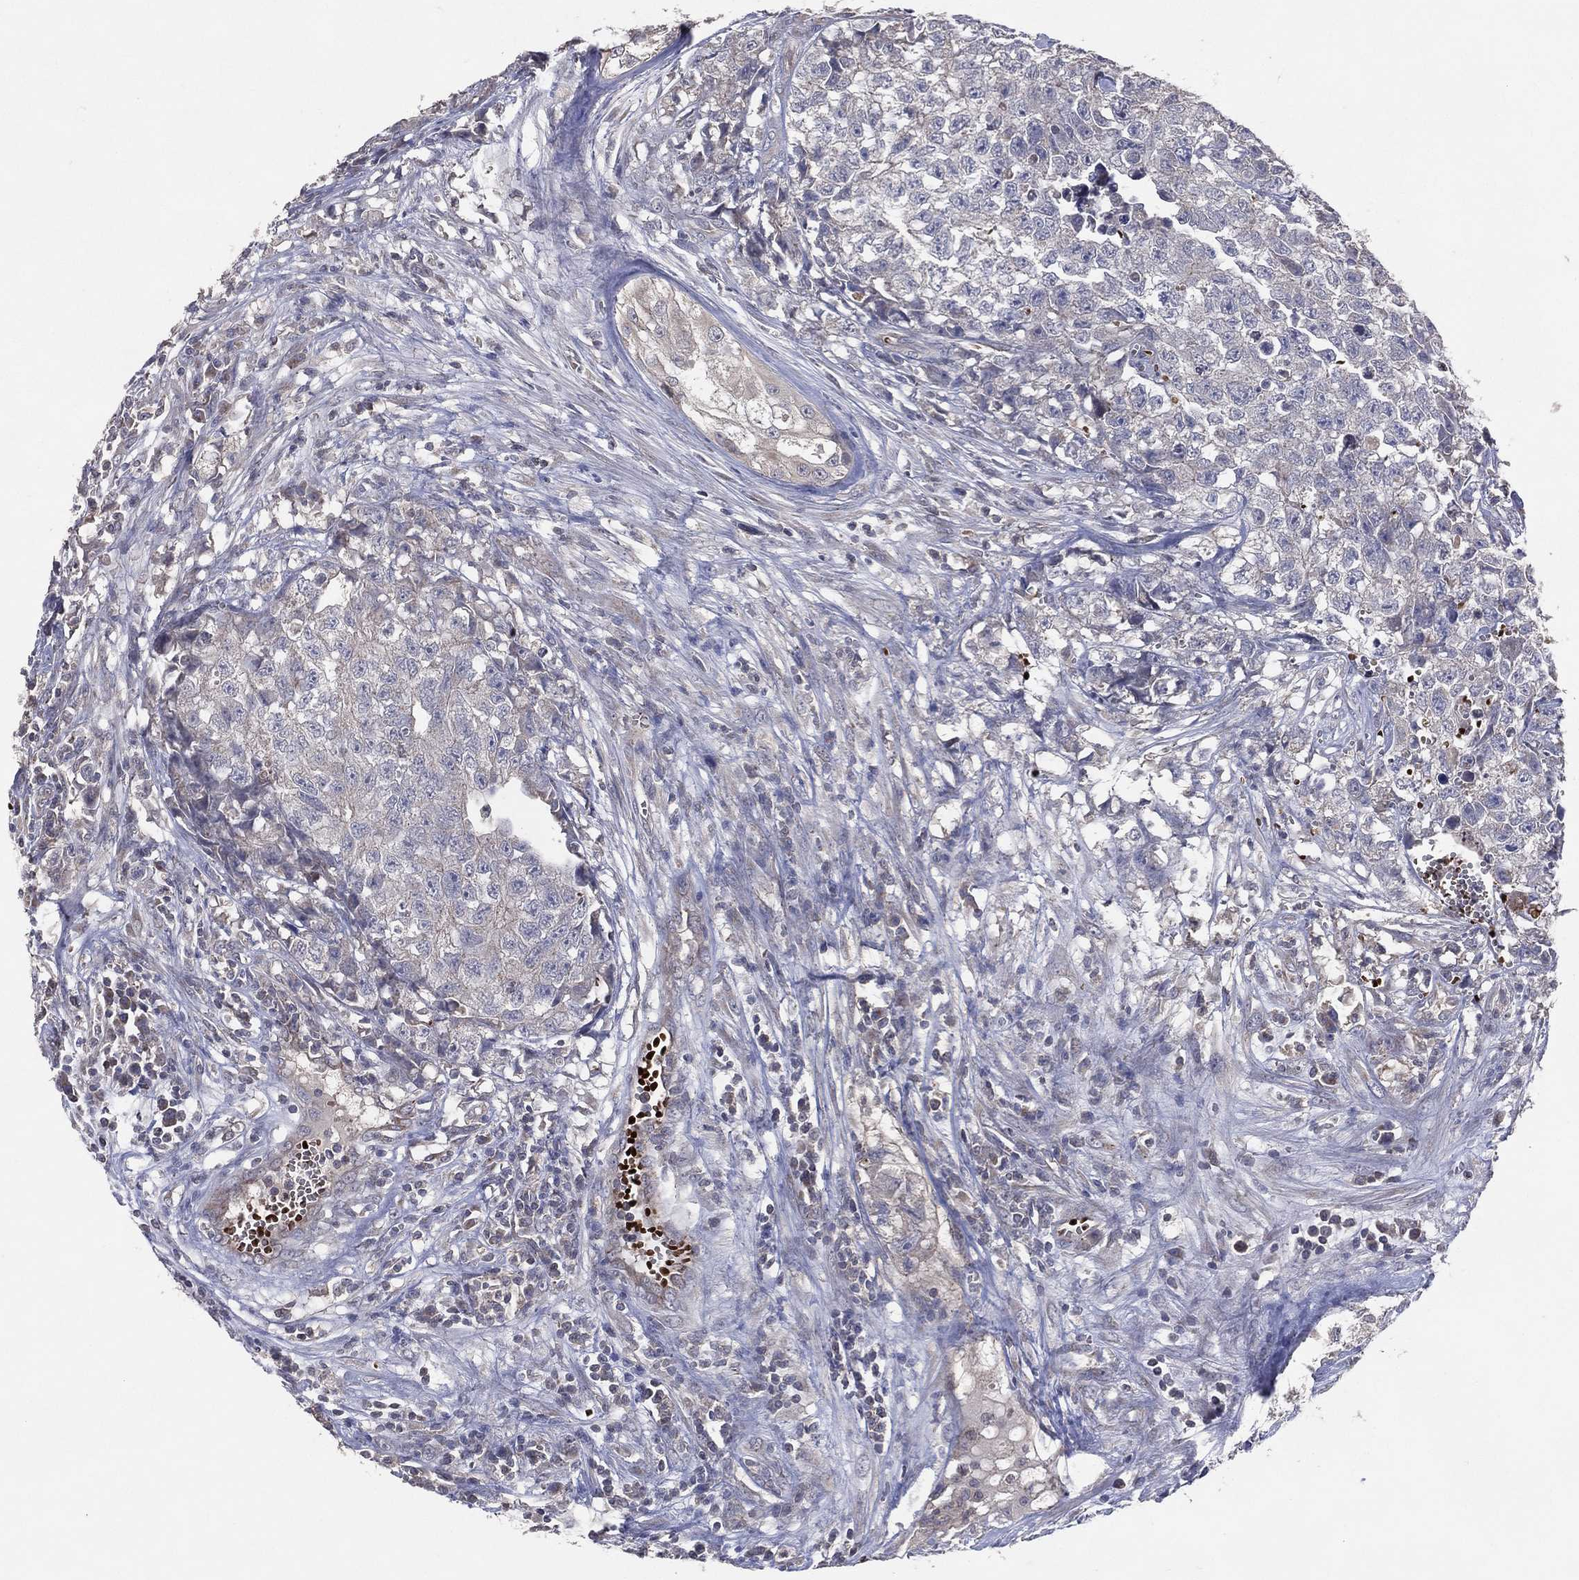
{"staining": {"intensity": "negative", "quantity": "none", "location": "none"}, "tissue": "testis cancer", "cell_type": "Tumor cells", "image_type": "cancer", "snomed": [{"axis": "morphology", "description": "Seminoma, NOS"}, {"axis": "morphology", "description": "Carcinoma, Embryonal, NOS"}, {"axis": "topography", "description": "Testis"}], "caption": "Testis cancer stained for a protein using immunohistochemistry shows no positivity tumor cells.", "gene": "DNAH7", "patient": {"sex": "male", "age": 22}}